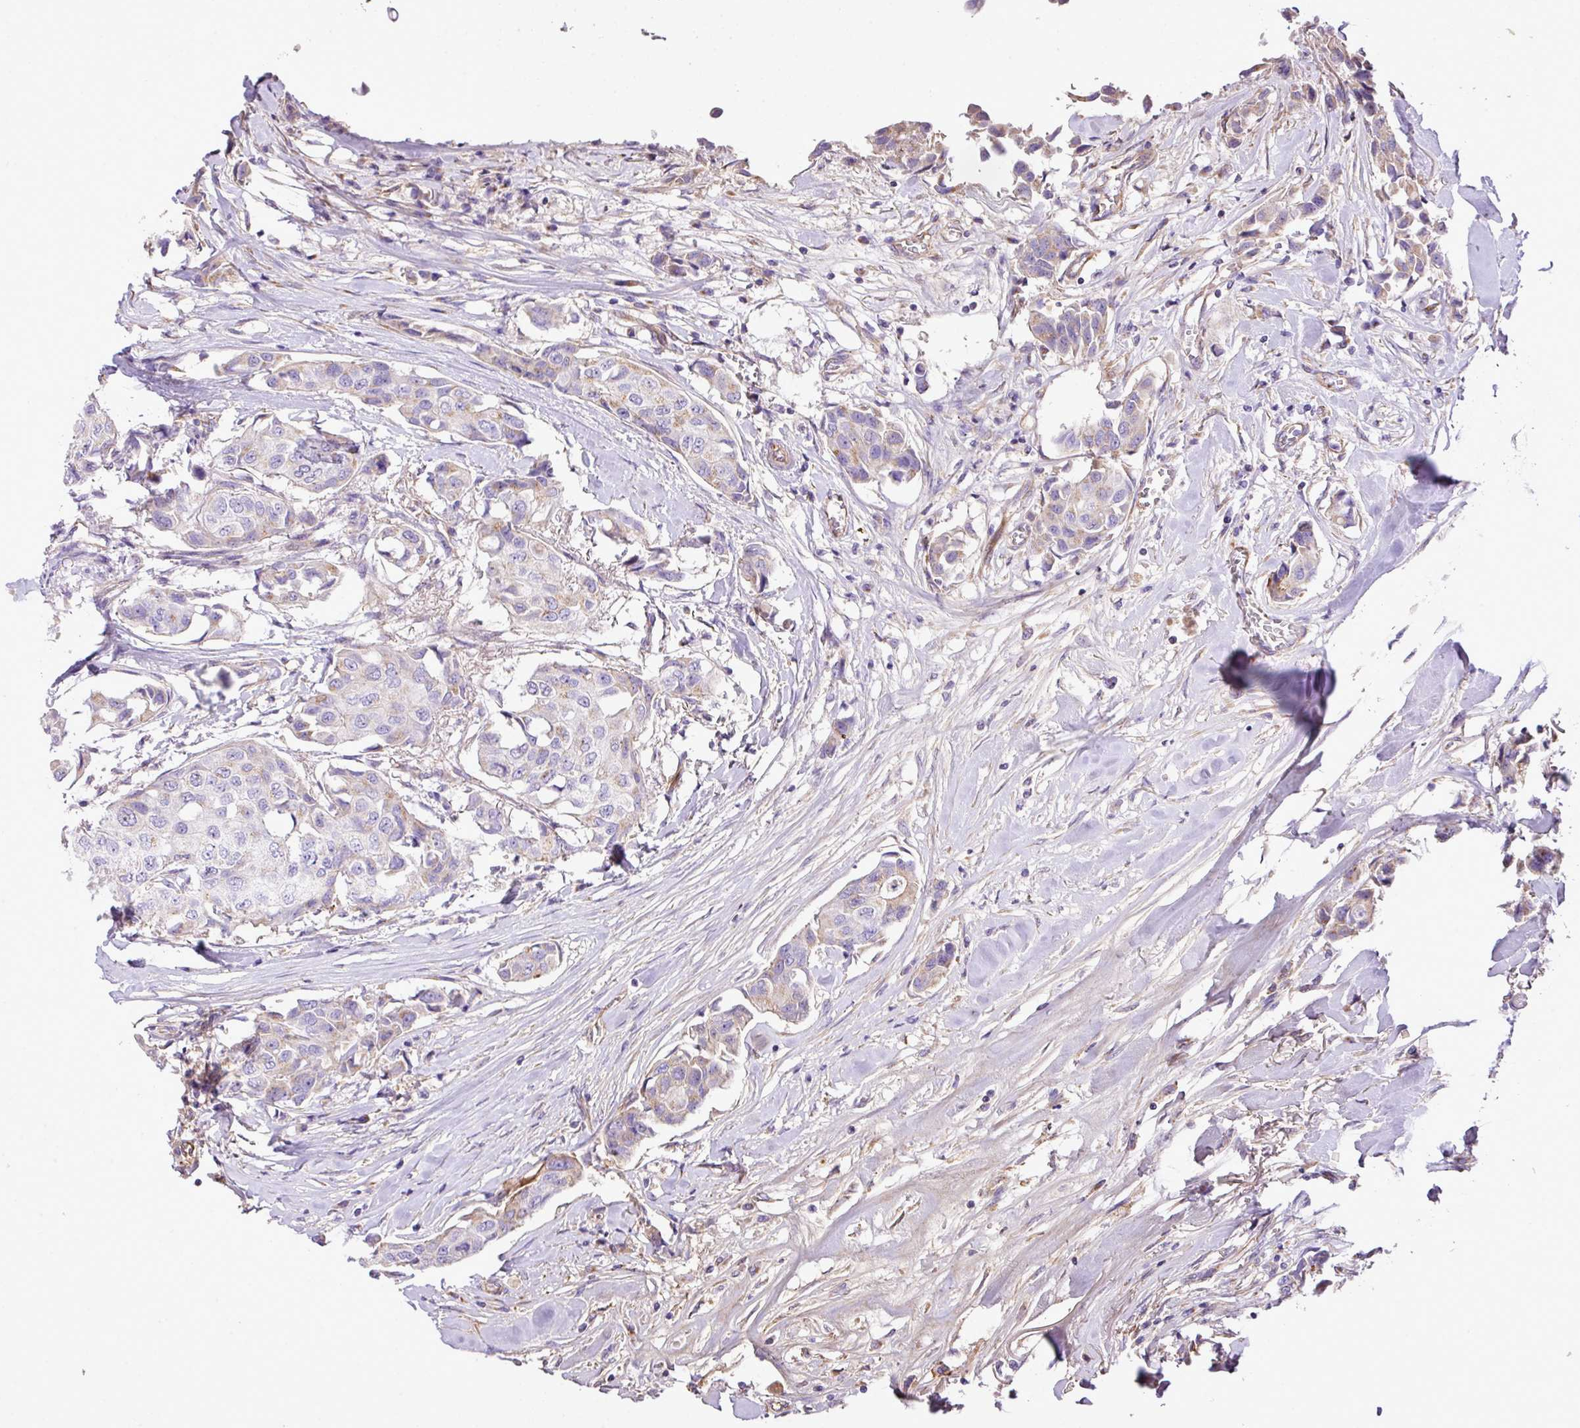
{"staining": {"intensity": "negative", "quantity": "none", "location": "none"}, "tissue": "breast cancer", "cell_type": "Tumor cells", "image_type": "cancer", "snomed": [{"axis": "morphology", "description": "Duct carcinoma"}, {"axis": "topography", "description": "Breast"}], "caption": "Breast infiltrating ductal carcinoma was stained to show a protein in brown. There is no significant expression in tumor cells.", "gene": "CTXN2", "patient": {"sex": "female", "age": 80}}